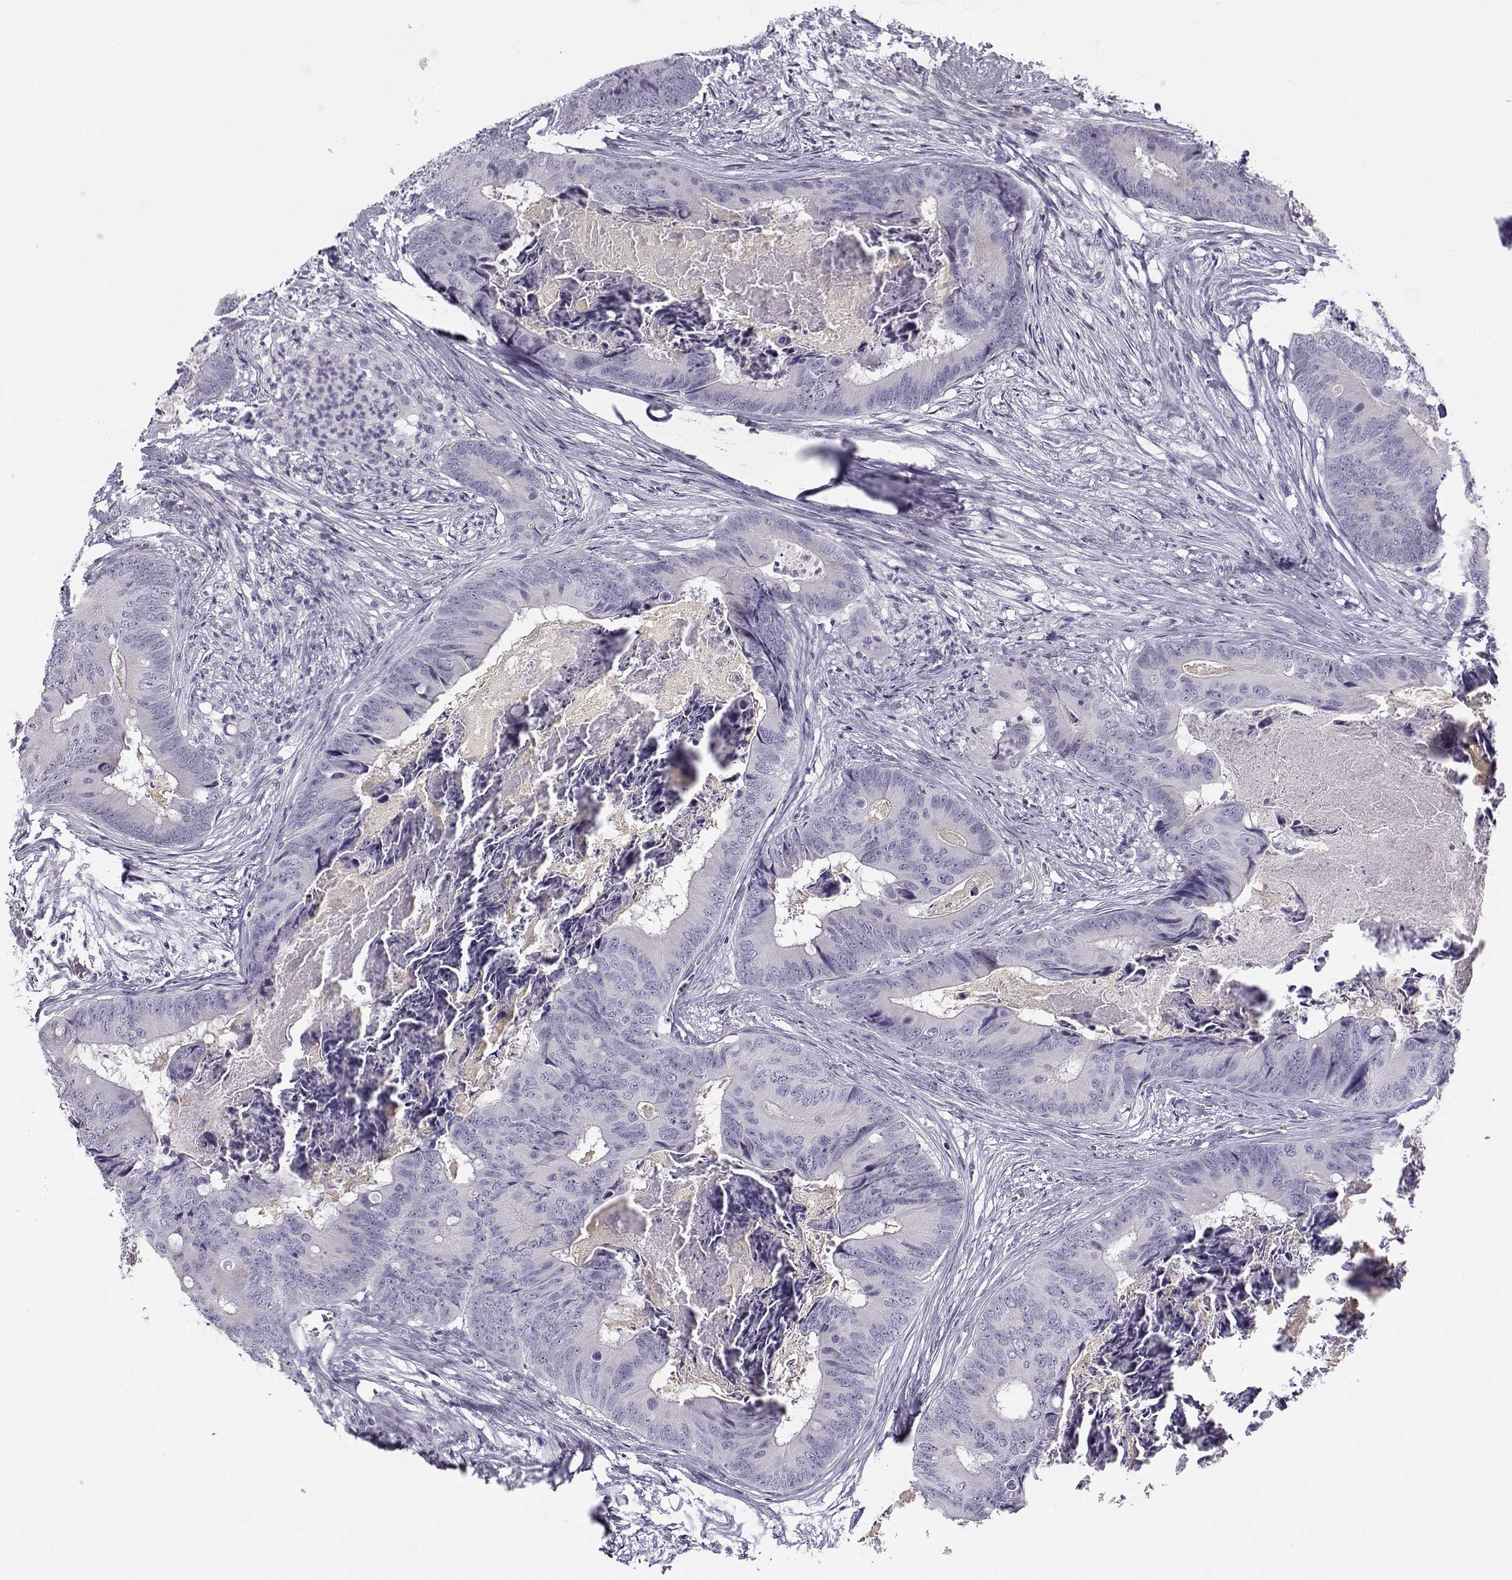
{"staining": {"intensity": "negative", "quantity": "none", "location": "none"}, "tissue": "colorectal cancer", "cell_type": "Tumor cells", "image_type": "cancer", "snomed": [{"axis": "morphology", "description": "Adenocarcinoma, NOS"}, {"axis": "topography", "description": "Colon"}], "caption": "This is an IHC image of human colorectal cancer. There is no staining in tumor cells.", "gene": "CREB3L3", "patient": {"sex": "male", "age": 84}}